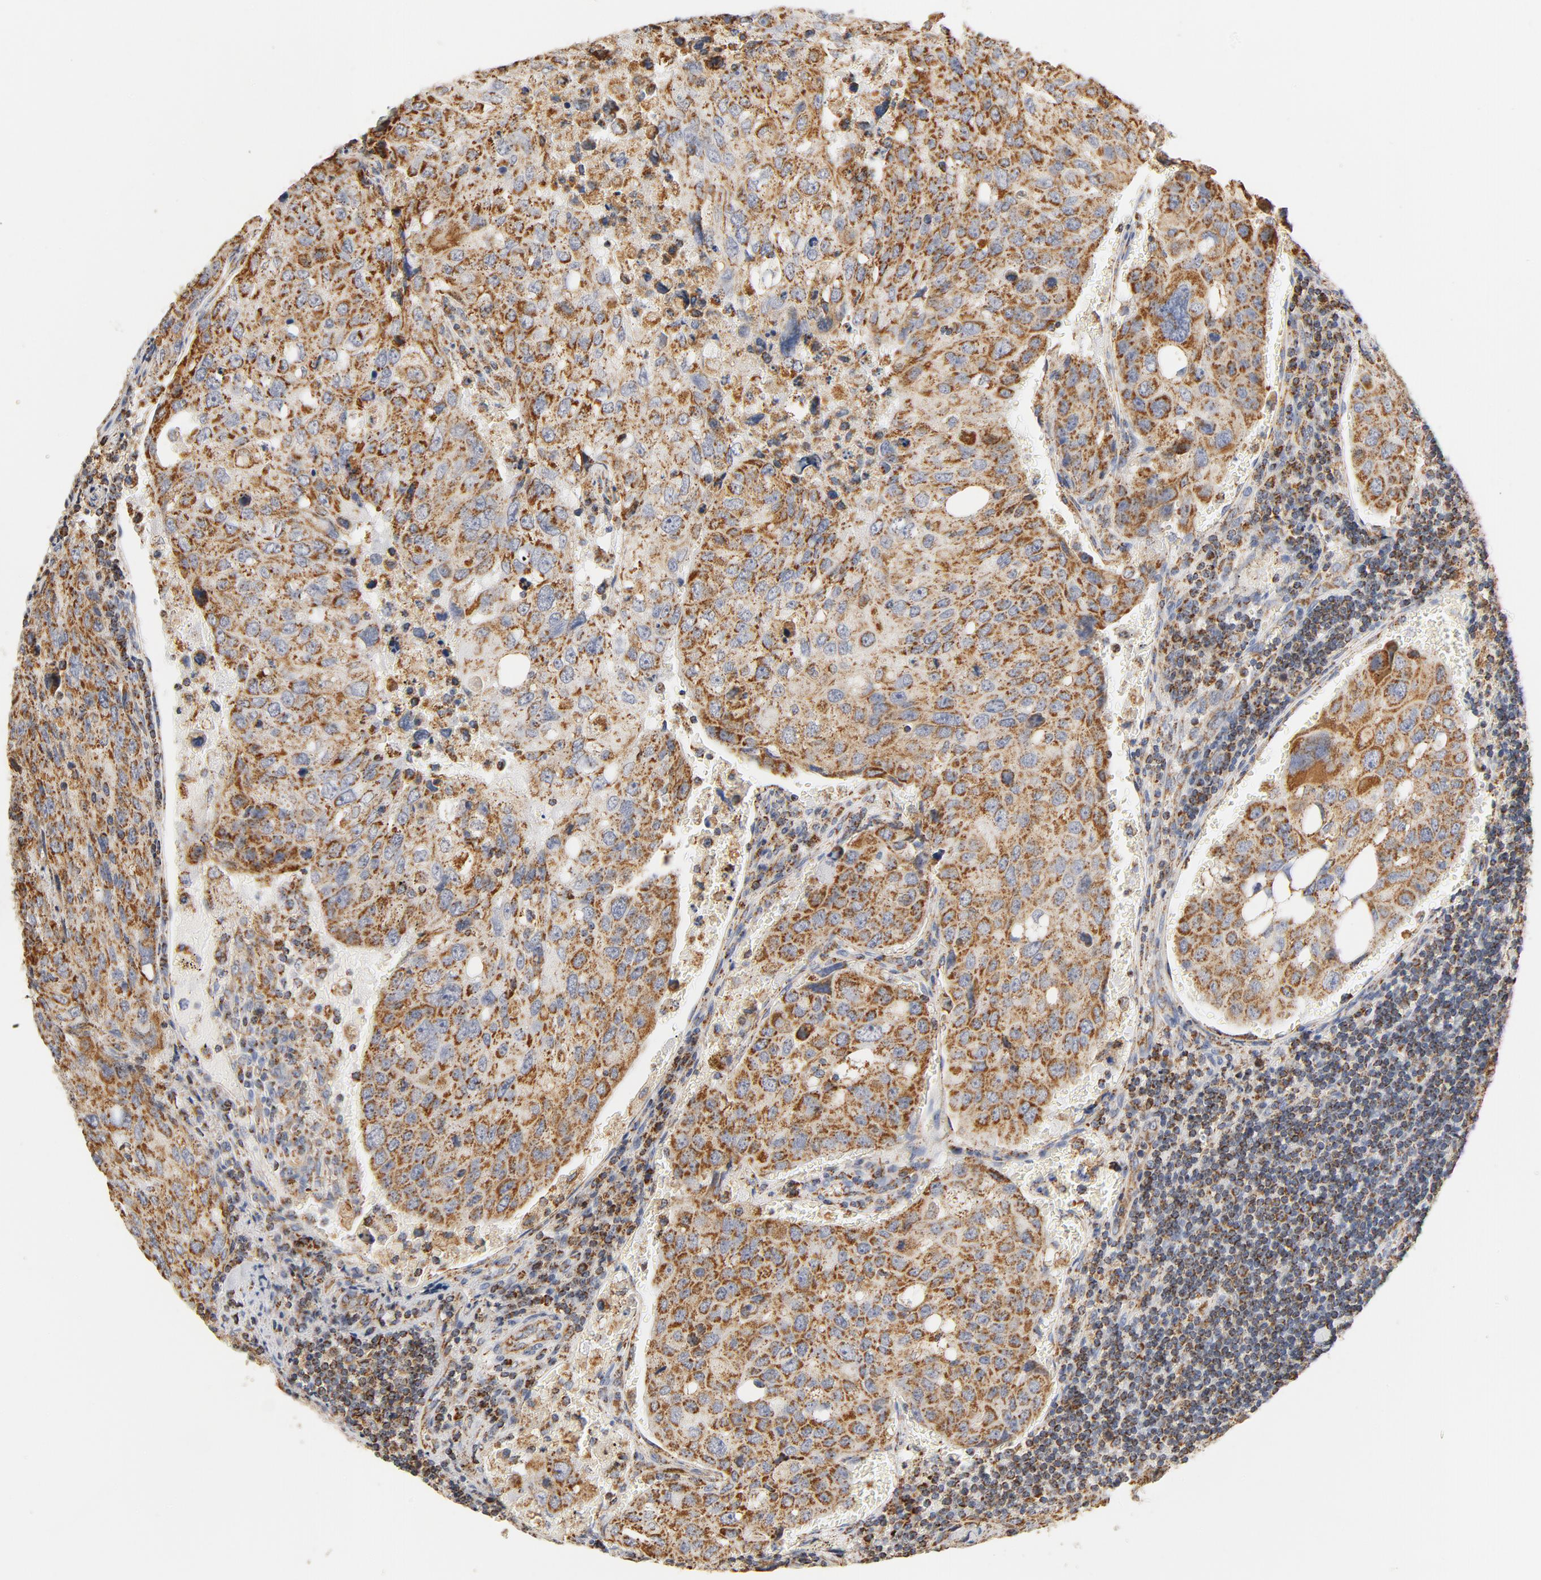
{"staining": {"intensity": "moderate", "quantity": ">75%", "location": "cytoplasmic/membranous"}, "tissue": "urothelial cancer", "cell_type": "Tumor cells", "image_type": "cancer", "snomed": [{"axis": "morphology", "description": "Urothelial carcinoma, High grade"}, {"axis": "topography", "description": "Lymph node"}, {"axis": "topography", "description": "Urinary bladder"}], "caption": "Human high-grade urothelial carcinoma stained with a brown dye shows moderate cytoplasmic/membranous positive expression in approximately >75% of tumor cells.", "gene": "COX4I1", "patient": {"sex": "male", "age": 51}}